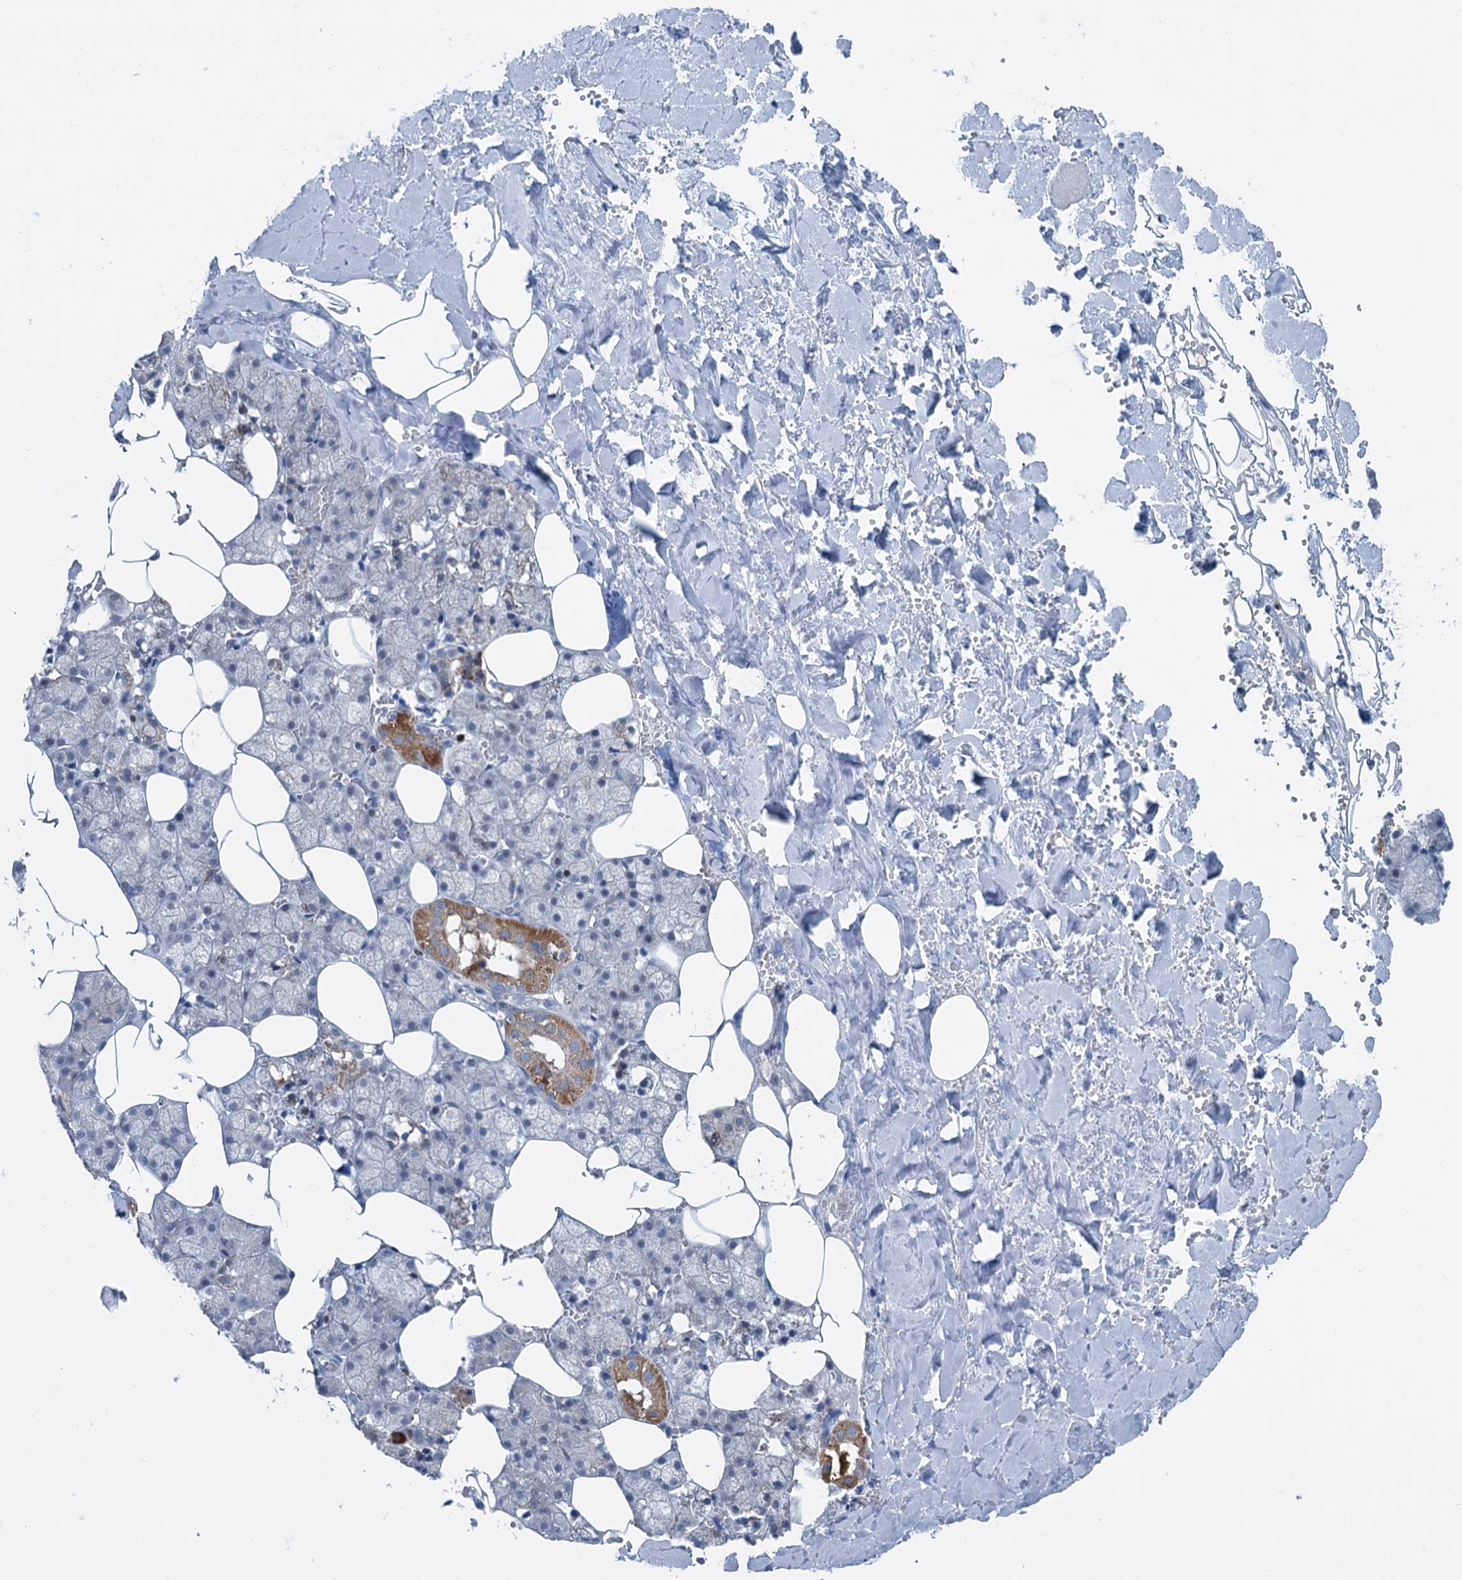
{"staining": {"intensity": "moderate", "quantity": "<25%", "location": "cytoplasmic/membranous"}, "tissue": "salivary gland", "cell_type": "Glandular cells", "image_type": "normal", "snomed": [{"axis": "morphology", "description": "Normal tissue, NOS"}, {"axis": "topography", "description": "Salivary gland"}], "caption": "The histopathology image displays immunohistochemical staining of benign salivary gland. There is moderate cytoplasmic/membranous positivity is appreciated in about <25% of glandular cells. (Stains: DAB in brown, nuclei in blue, Microscopy: brightfield microscopy at high magnification).", "gene": "ELP4", "patient": {"sex": "male", "age": 62}}